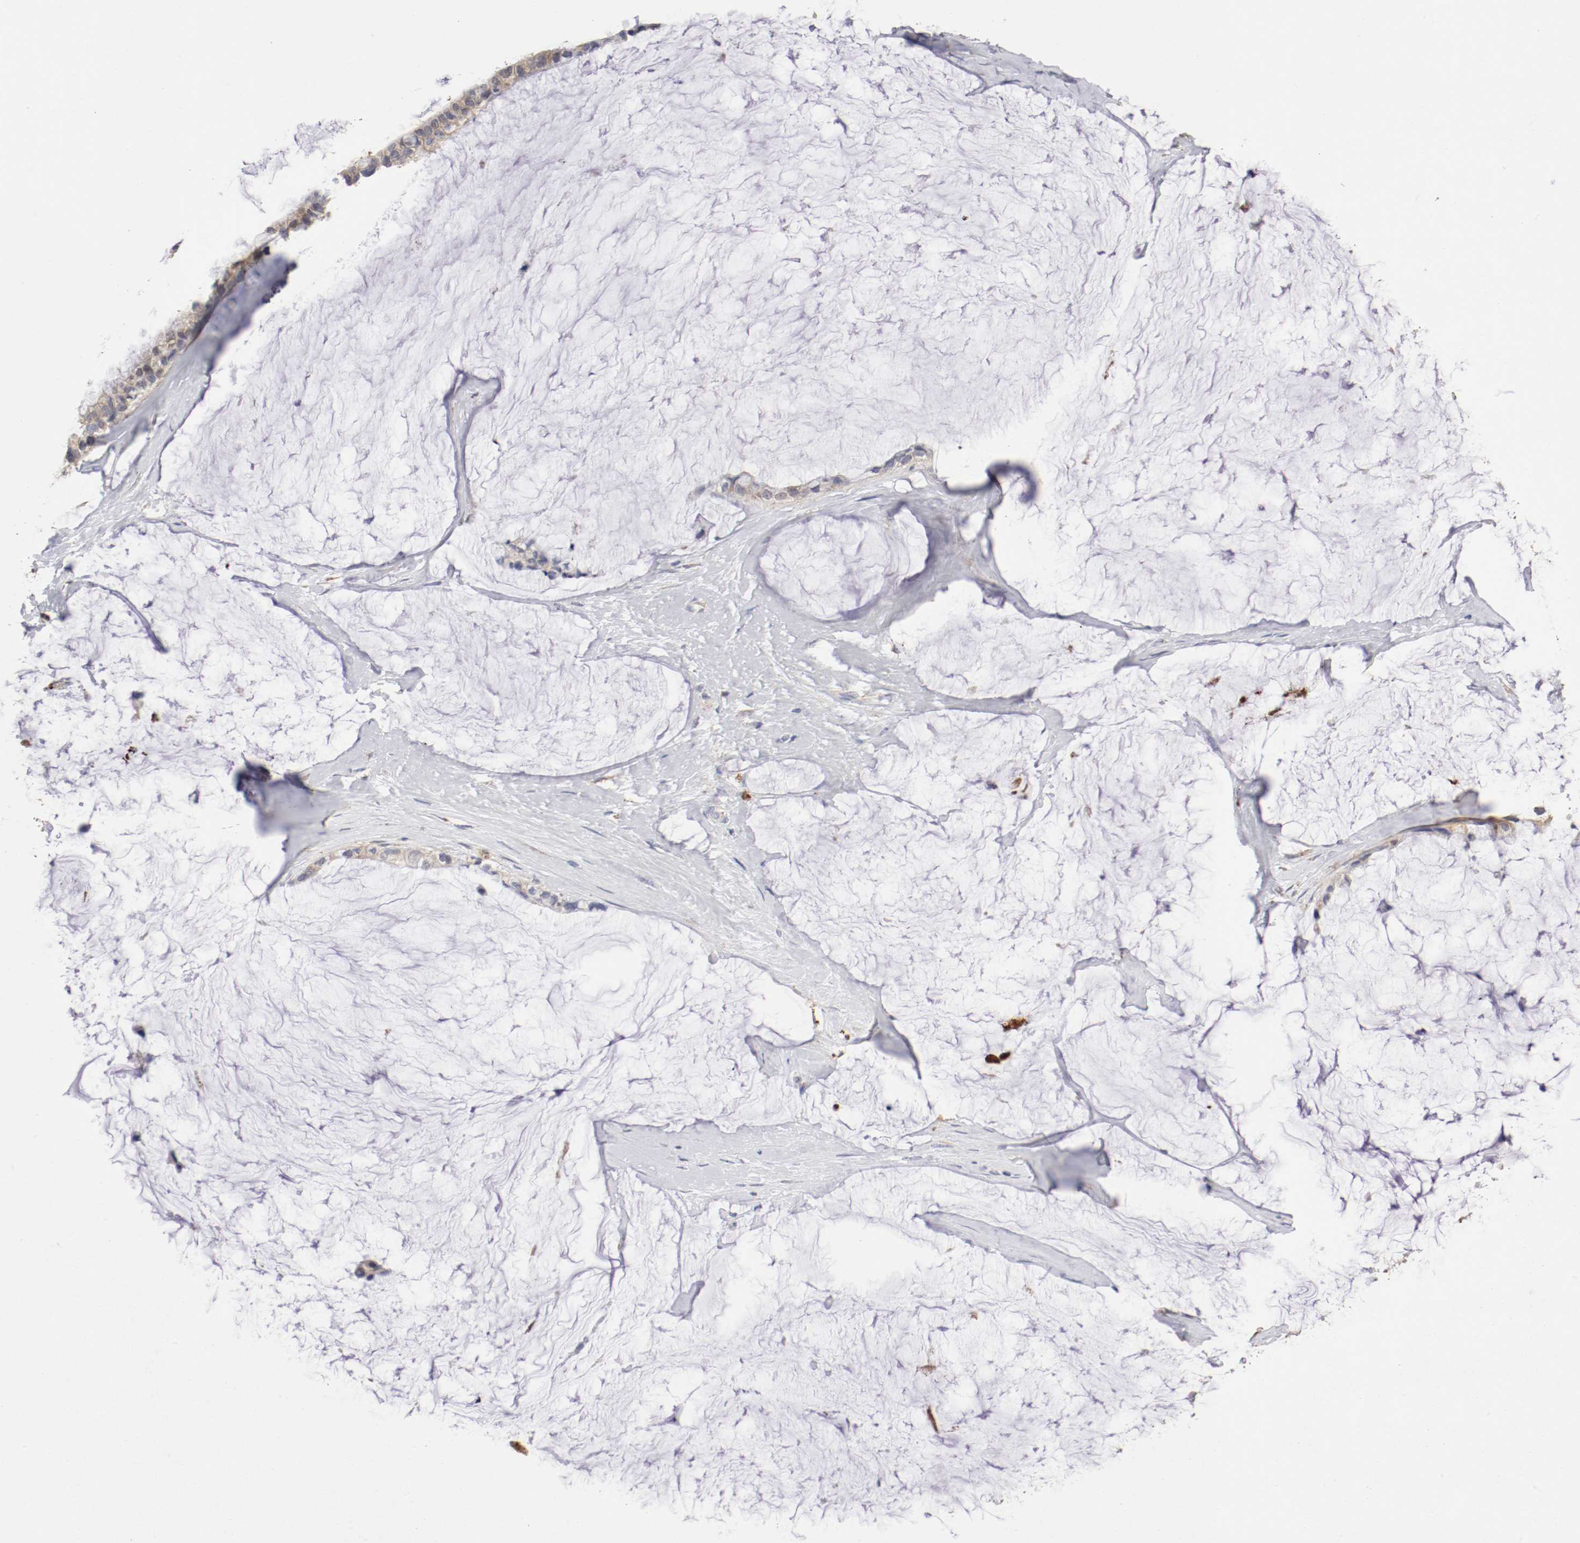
{"staining": {"intensity": "weak", "quantity": "25%-75%", "location": "cytoplasmic/membranous"}, "tissue": "ovarian cancer", "cell_type": "Tumor cells", "image_type": "cancer", "snomed": [{"axis": "morphology", "description": "Cystadenocarcinoma, mucinous, NOS"}, {"axis": "topography", "description": "Ovary"}], "caption": "A micrograph of human ovarian cancer stained for a protein demonstrates weak cytoplasmic/membranous brown staining in tumor cells.", "gene": "CDK6", "patient": {"sex": "female", "age": 39}}